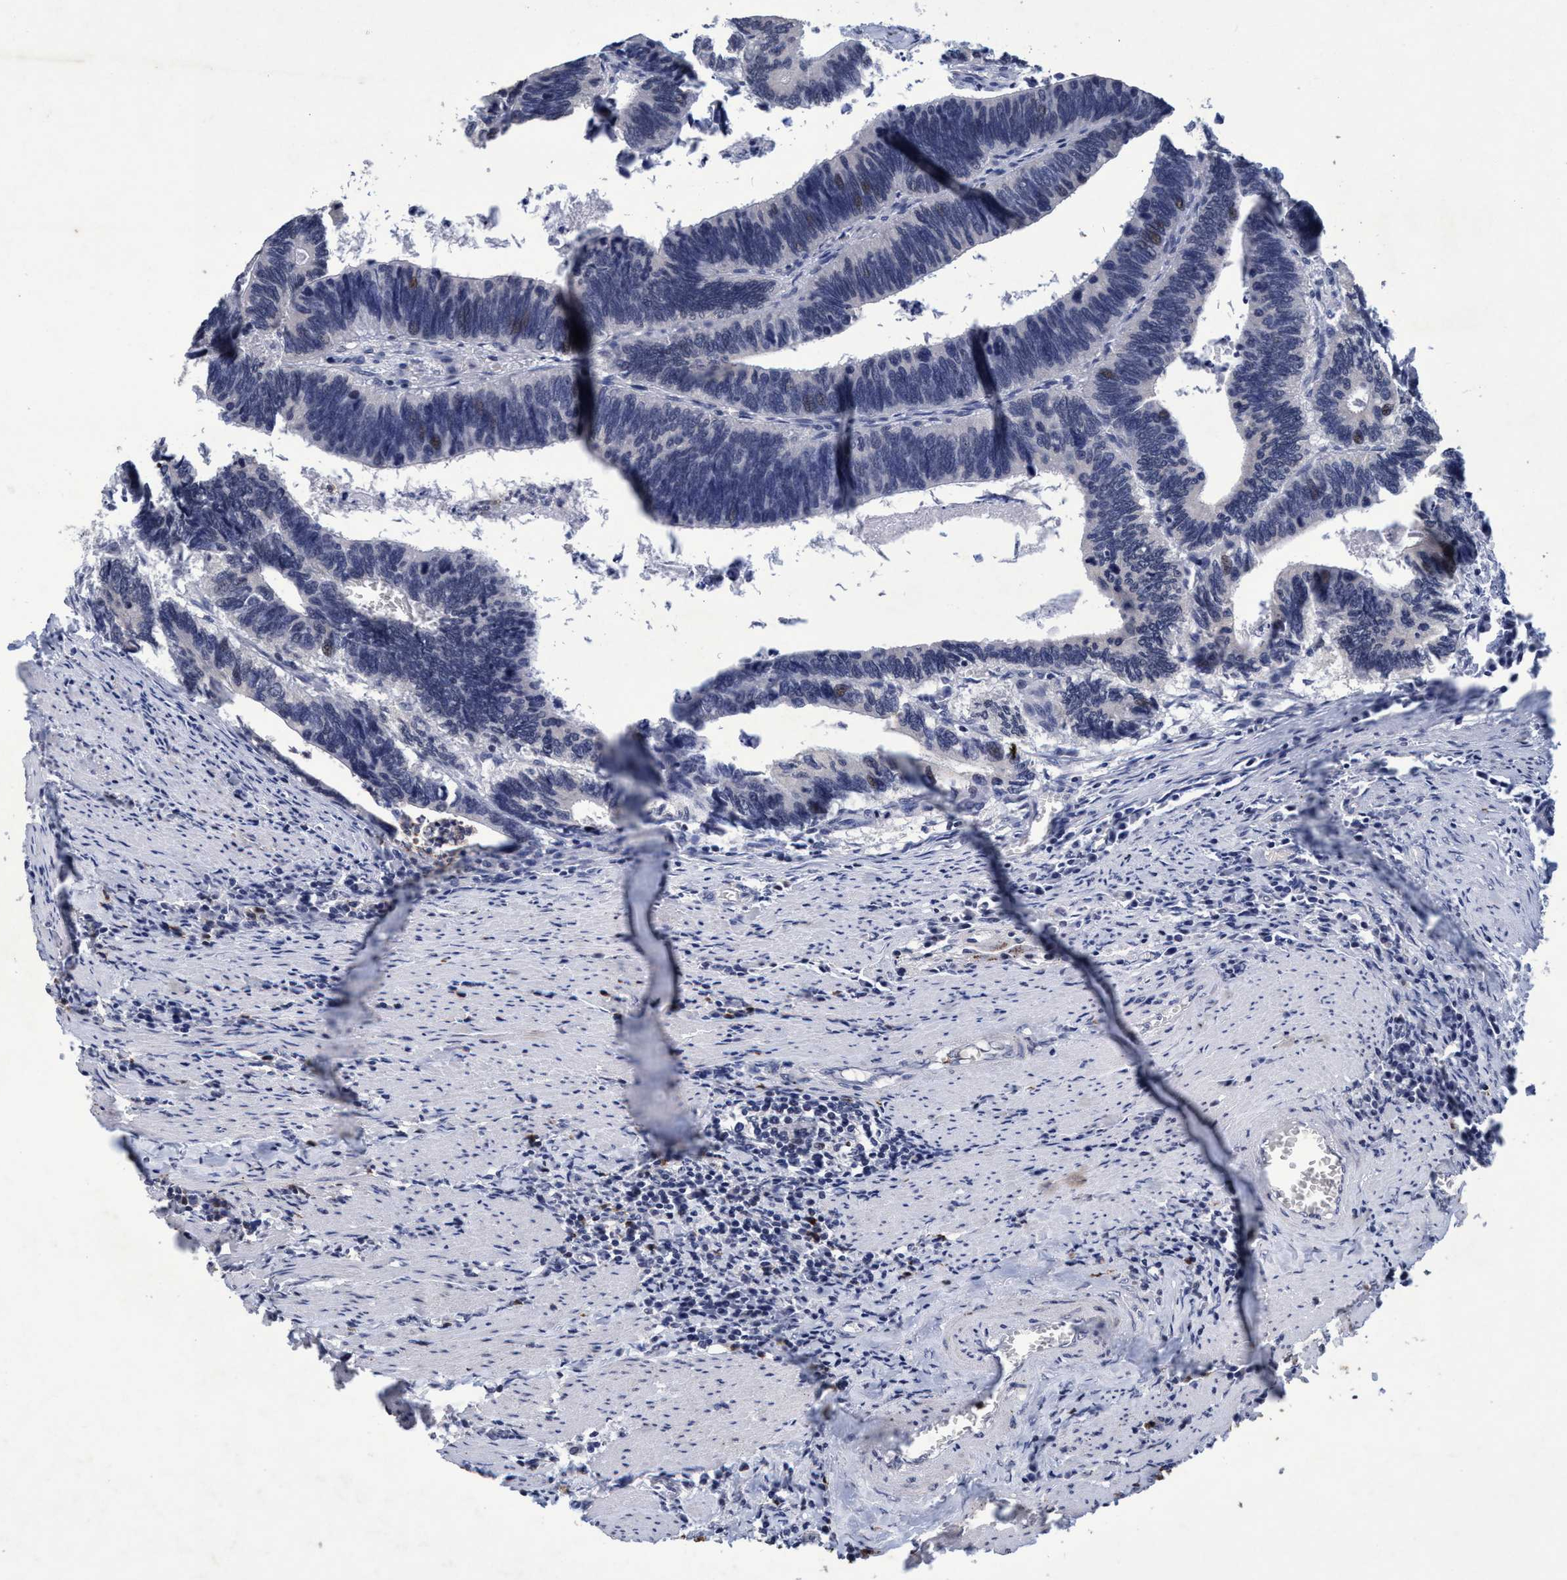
{"staining": {"intensity": "negative", "quantity": "none", "location": "none"}, "tissue": "colorectal cancer", "cell_type": "Tumor cells", "image_type": "cancer", "snomed": [{"axis": "morphology", "description": "Adenocarcinoma, NOS"}, {"axis": "topography", "description": "Colon"}], "caption": "The IHC photomicrograph has no significant staining in tumor cells of colorectal cancer (adenocarcinoma) tissue.", "gene": "GRB14", "patient": {"sex": "male", "age": 72}}